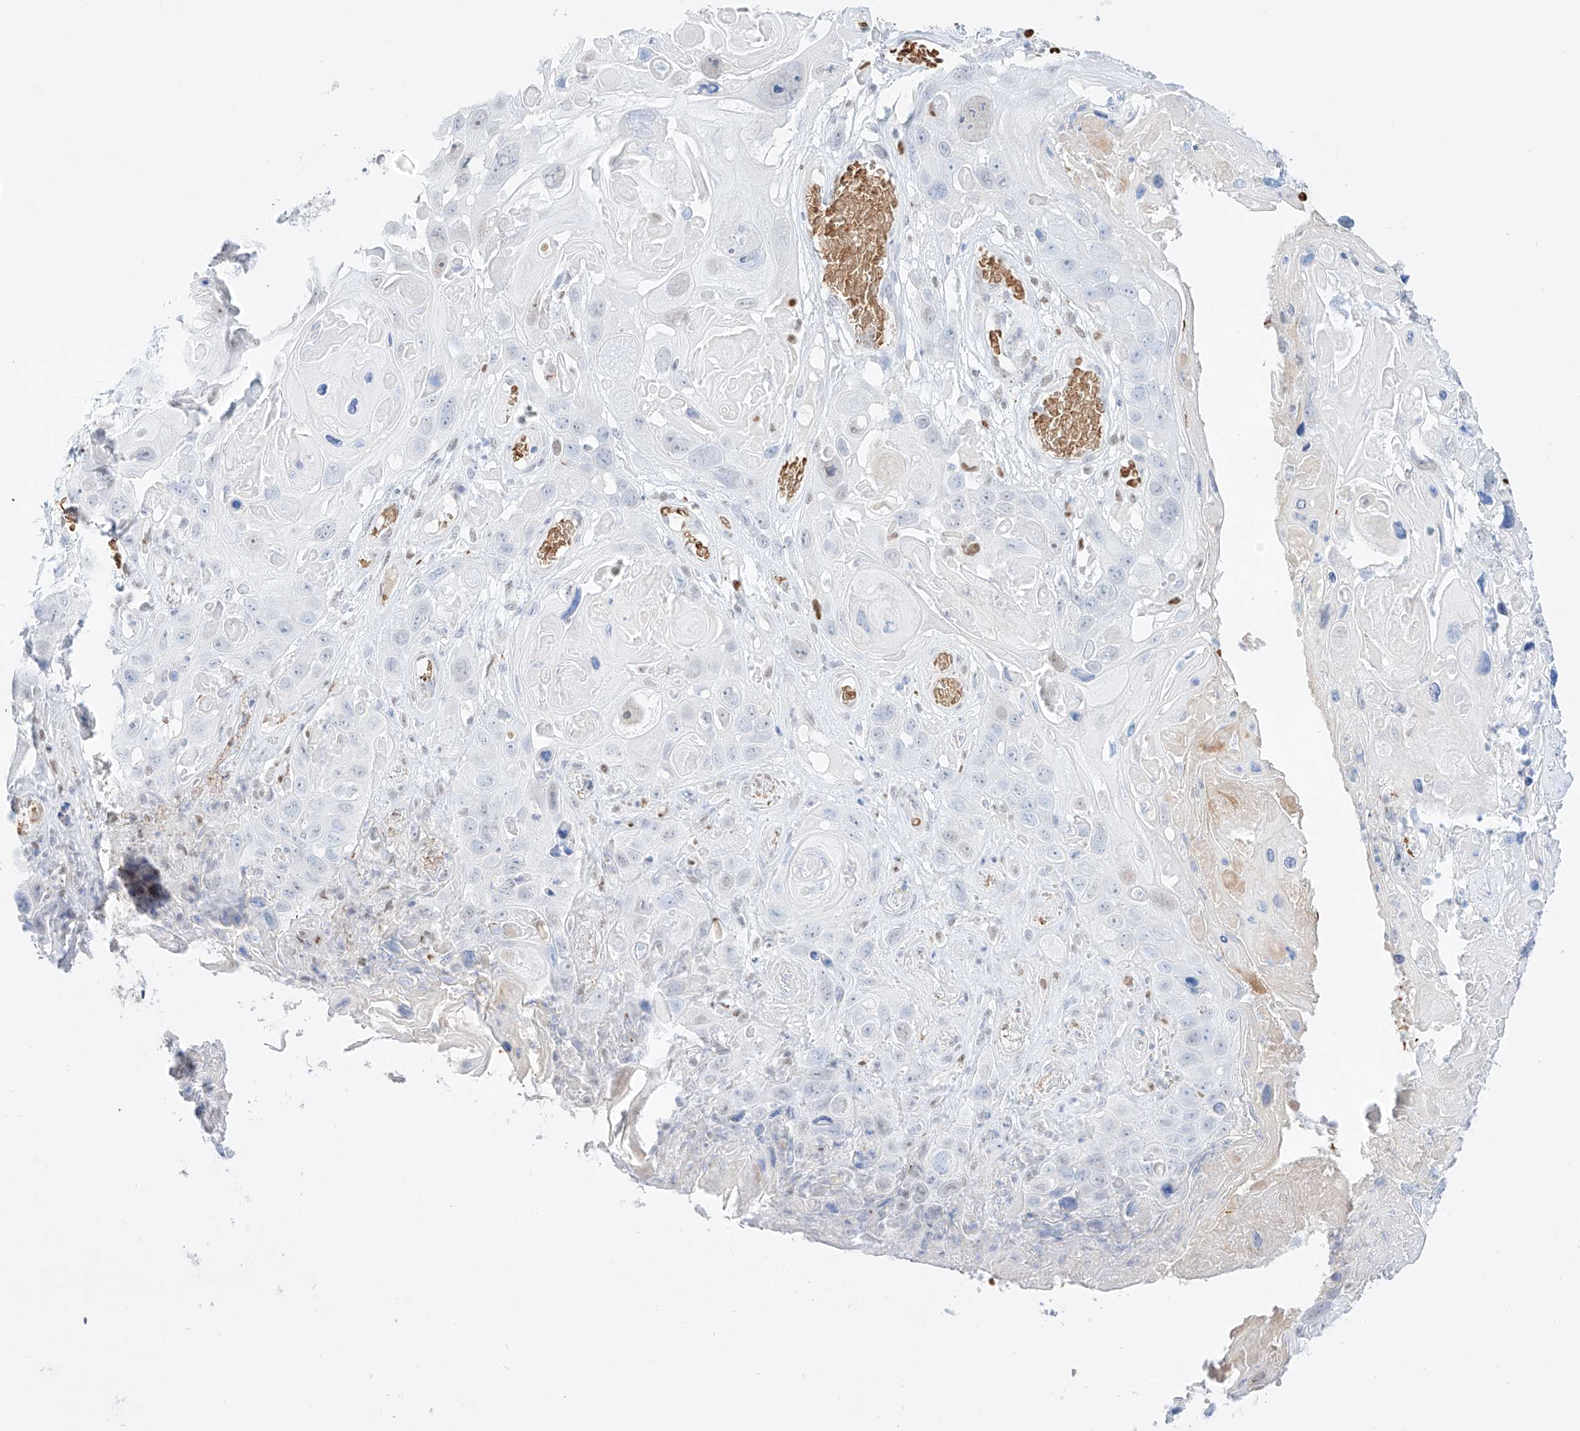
{"staining": {"intensity": "negative", "quantity": "none", "location": "none"}, "tissue": "skin cancer", "cell_type": "Tumor cells", "image_type": "cancer", "snomed": [{"axis": "morphology", "description": "Squamous cell carcinoma, NOS"}, {"axis": "topography", "description": "Skin"}], "caption": "Squamous cell carcinoma (skin) was stained to show a protein in brown. There is no significant staining in tumor cells.", "gene": "APIP", "patient": {"sex": "male", "age": 55}}